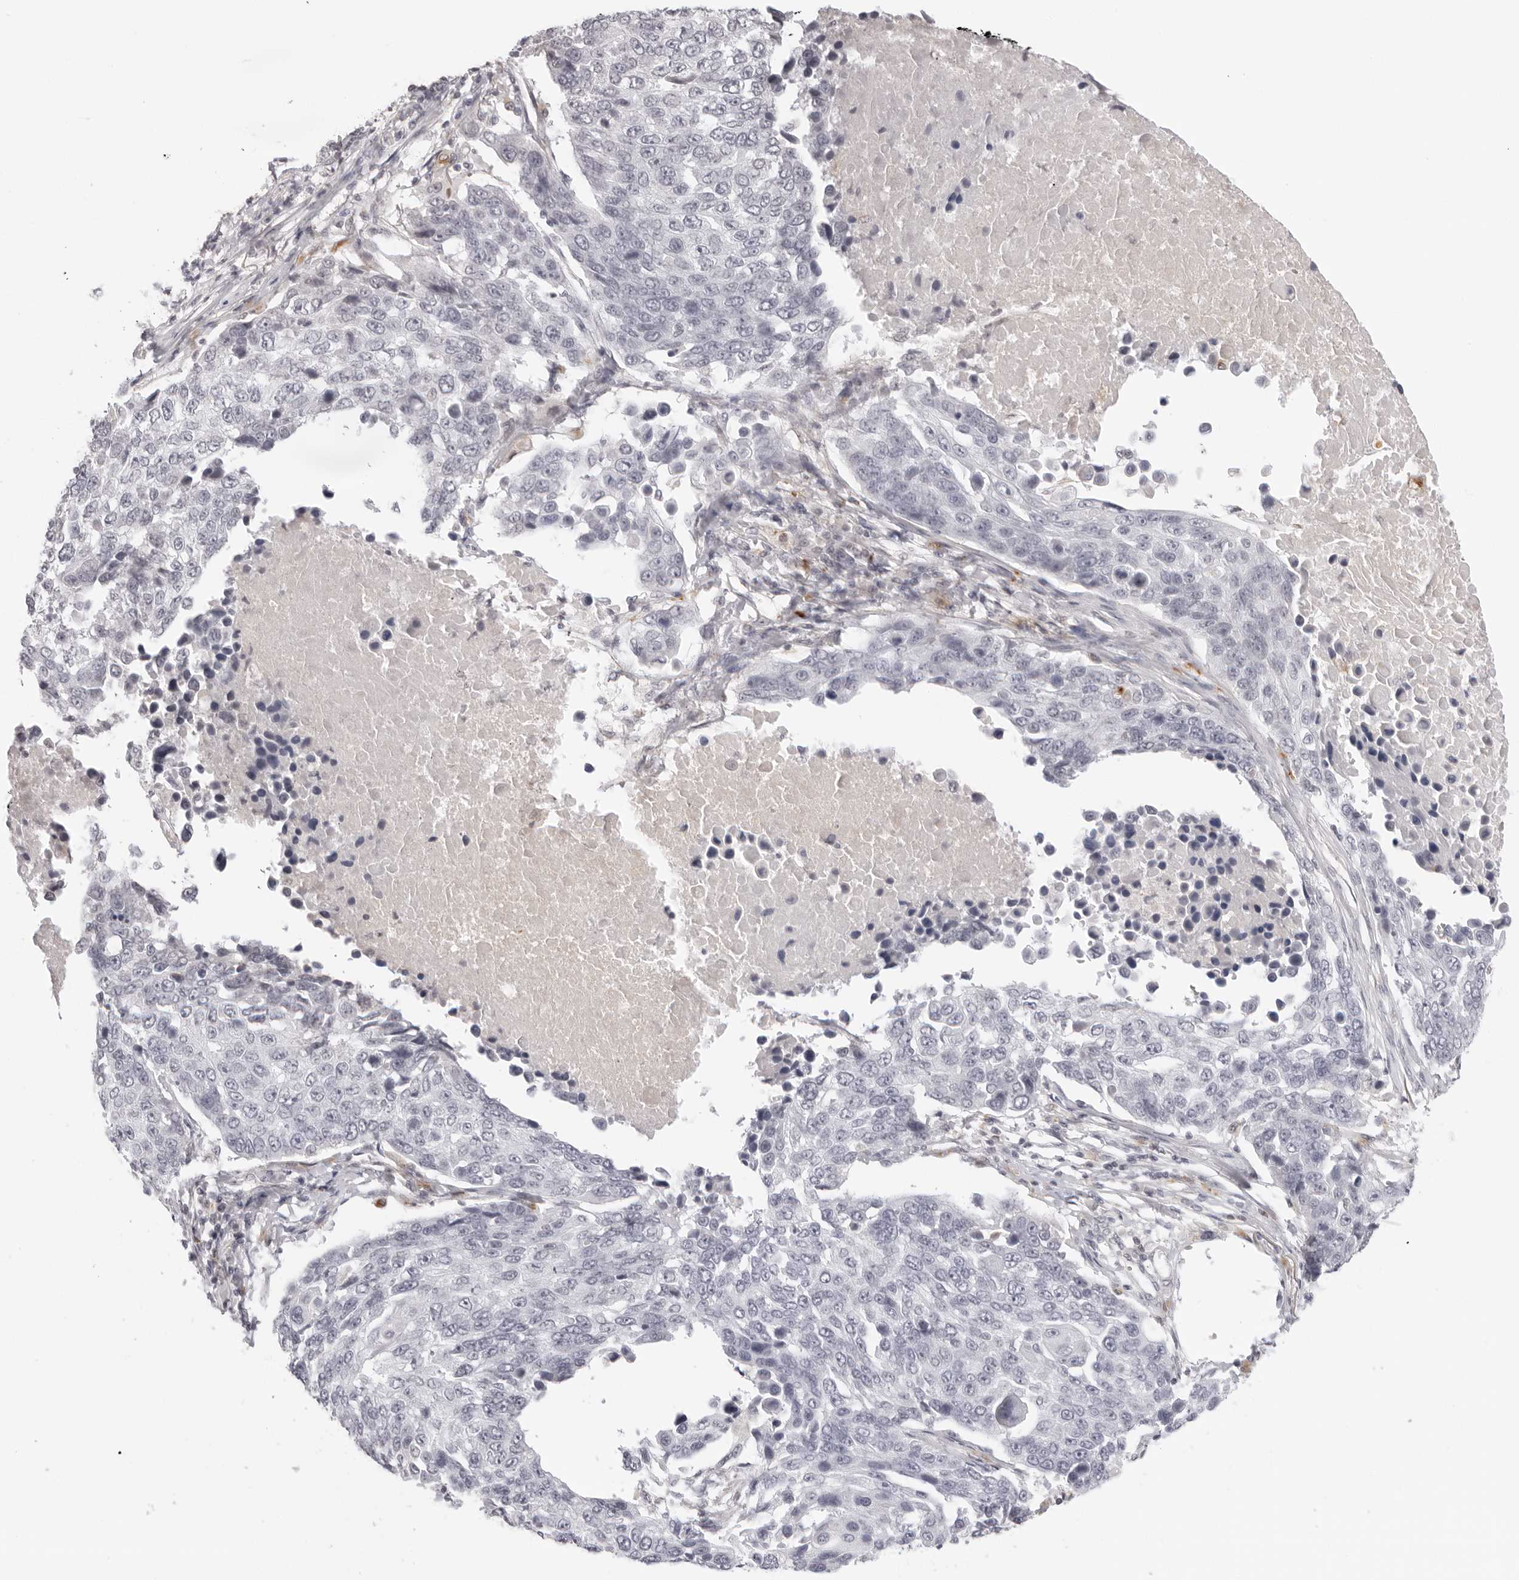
{"staining": {"intensity": "negative", "quantity": "none", "location": "none"}, "tissue": "lung cancer", "cell_type": "Tumor cells", "image_type": "cancer", "snomed": [{"axis": "morphology", "description": "Squamous cell carcinoma, NOS"}, {"axis": "topography", "description": "Lung"}], "caption": "High magnification brightfield microscopy of lung cancer stained with DAB (3,3'-diaminobenzidine) (brown) and counterstained with hematoxylin (blue): tumor cells show no significant expression. (Brightfield microscopy of DAB (3,3'-diaminobenzidine) immunohistochemistry (IHC) at high magnification).", "gene": "STRADB", "patient": {"sex": "male", "age": 66}}